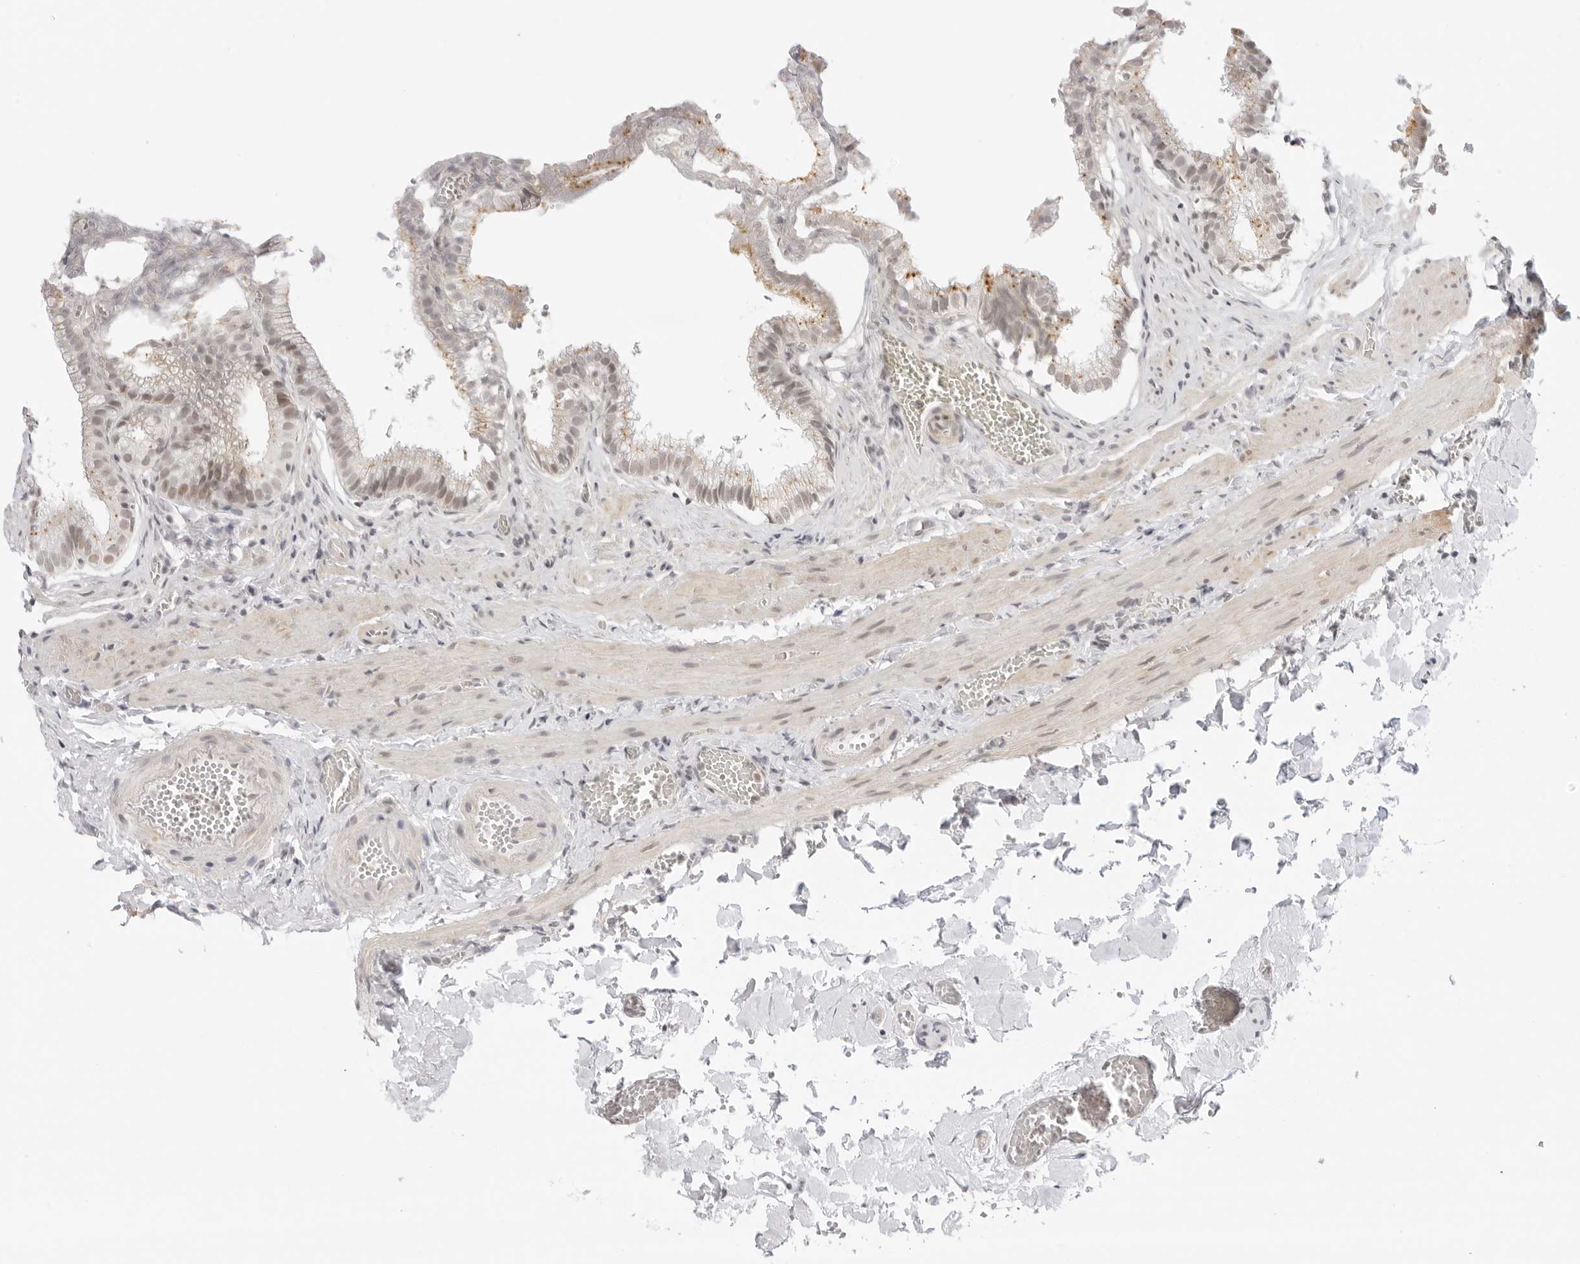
{"staining": {"intensity": "moderate", "quantity": ">75%", "location": "nuclear"}, "tissue": "gallbladder", "cell_type": "Glandular cells", "image_type": "normal", "snomed": [{"axis": "morphology", "description": "Normal tissue, NOS"}, {"axis": "topography", "description": "Gallbladder"}], "caption": "Glandular cells display medium levels of moderate nuclear positivity in approximately >75% of cells in unremarkable human gallbladder.", "gene": "TCIM", "patient": {"sex": "male", "age": 38}}